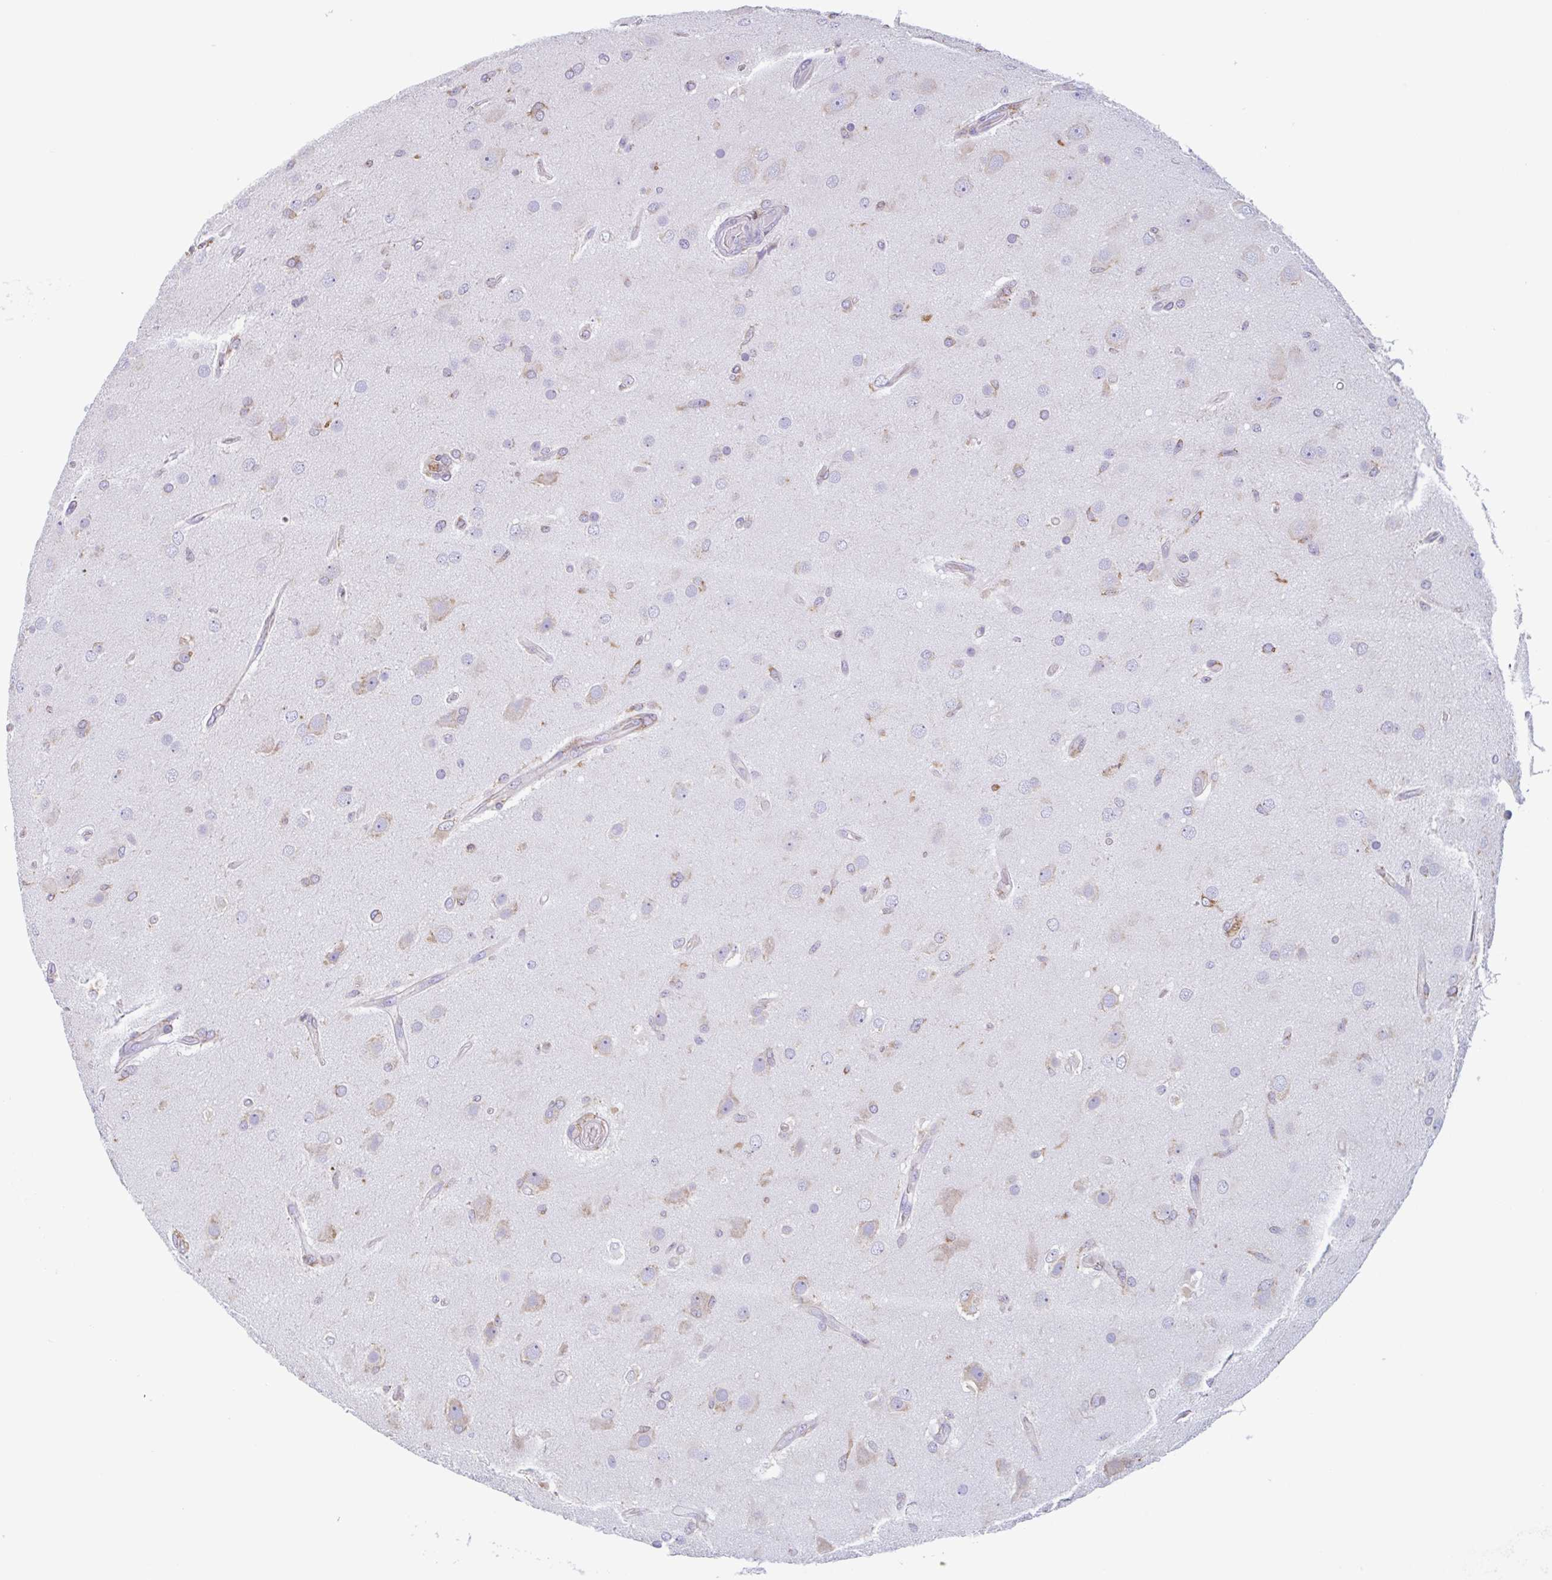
{"staining": {"intensity": "negative", "quantity": "none", "location": "none"}, "tissue": "glioma", "cell_type": "Tumor cells", "image_type": "cancer", "snomed": [{"axis": "morphology", "description": "Glioma, malignant, High grade"}, {"axis": "topography", "description": "Brain"}], "caption": "High power microscopy histopathology image of an IHC micrograph of malignant high-grade glioma, revealing no significant staining in tumor cells.", "gene": "DOK4", "patient": {"sex": "male", "age": 53}}